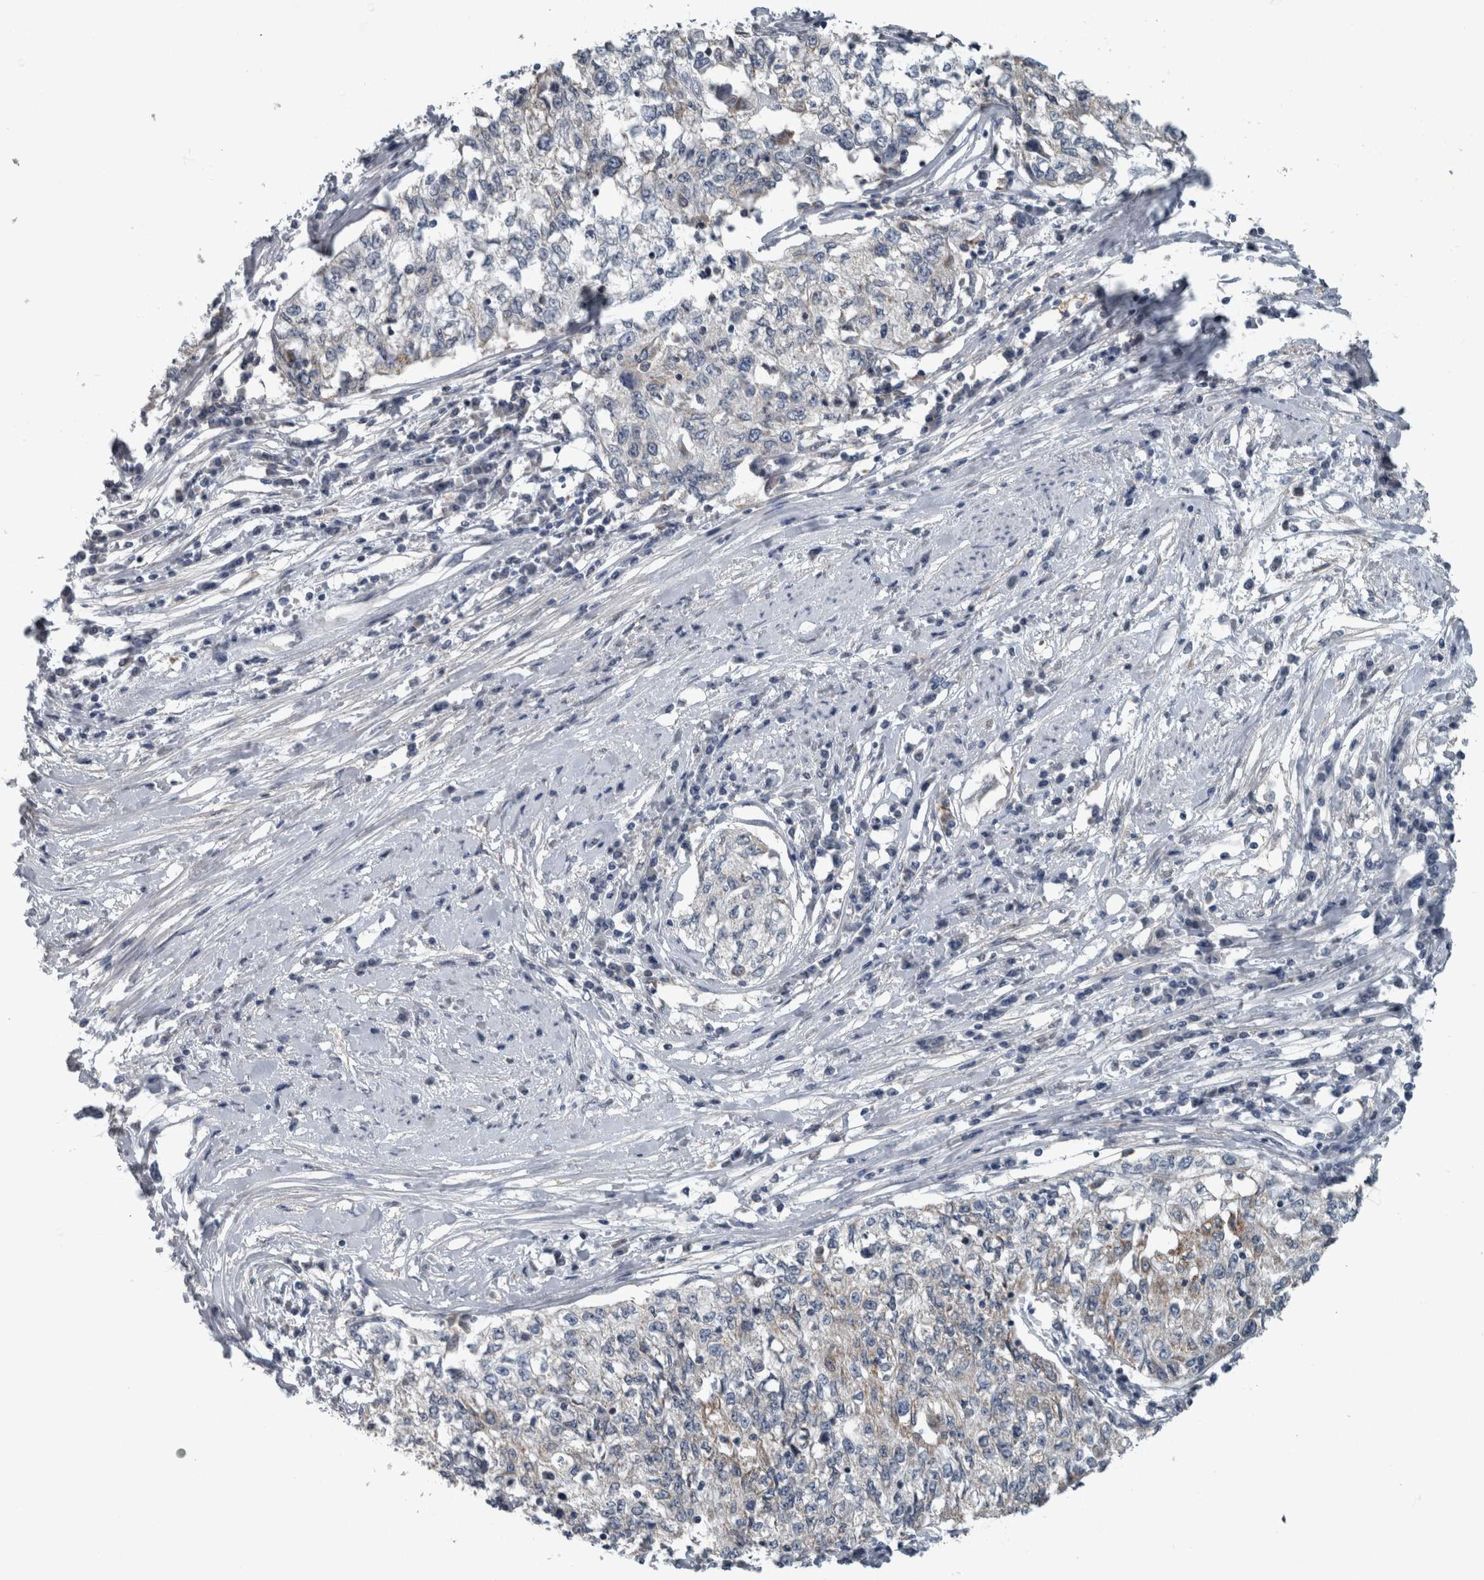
{"staining": {"intensity": "negative", "quantity": "none", "location": "none"}, "tissue": "cervical cancer", "cell_type": "Tumor cells", "image_type": "cancer", "snomed": [{"axis": "morphology", "description": "Squamous cell carcinoma, NOS"}, {"axis": "topography", "description": "Cervix"}], "caption": "Immunohistochemical staining of human cervical cancer shows no significant expression in tumor cells.", "gene": "ACSF2", "patient": {"sex": "female", "age": 57}}